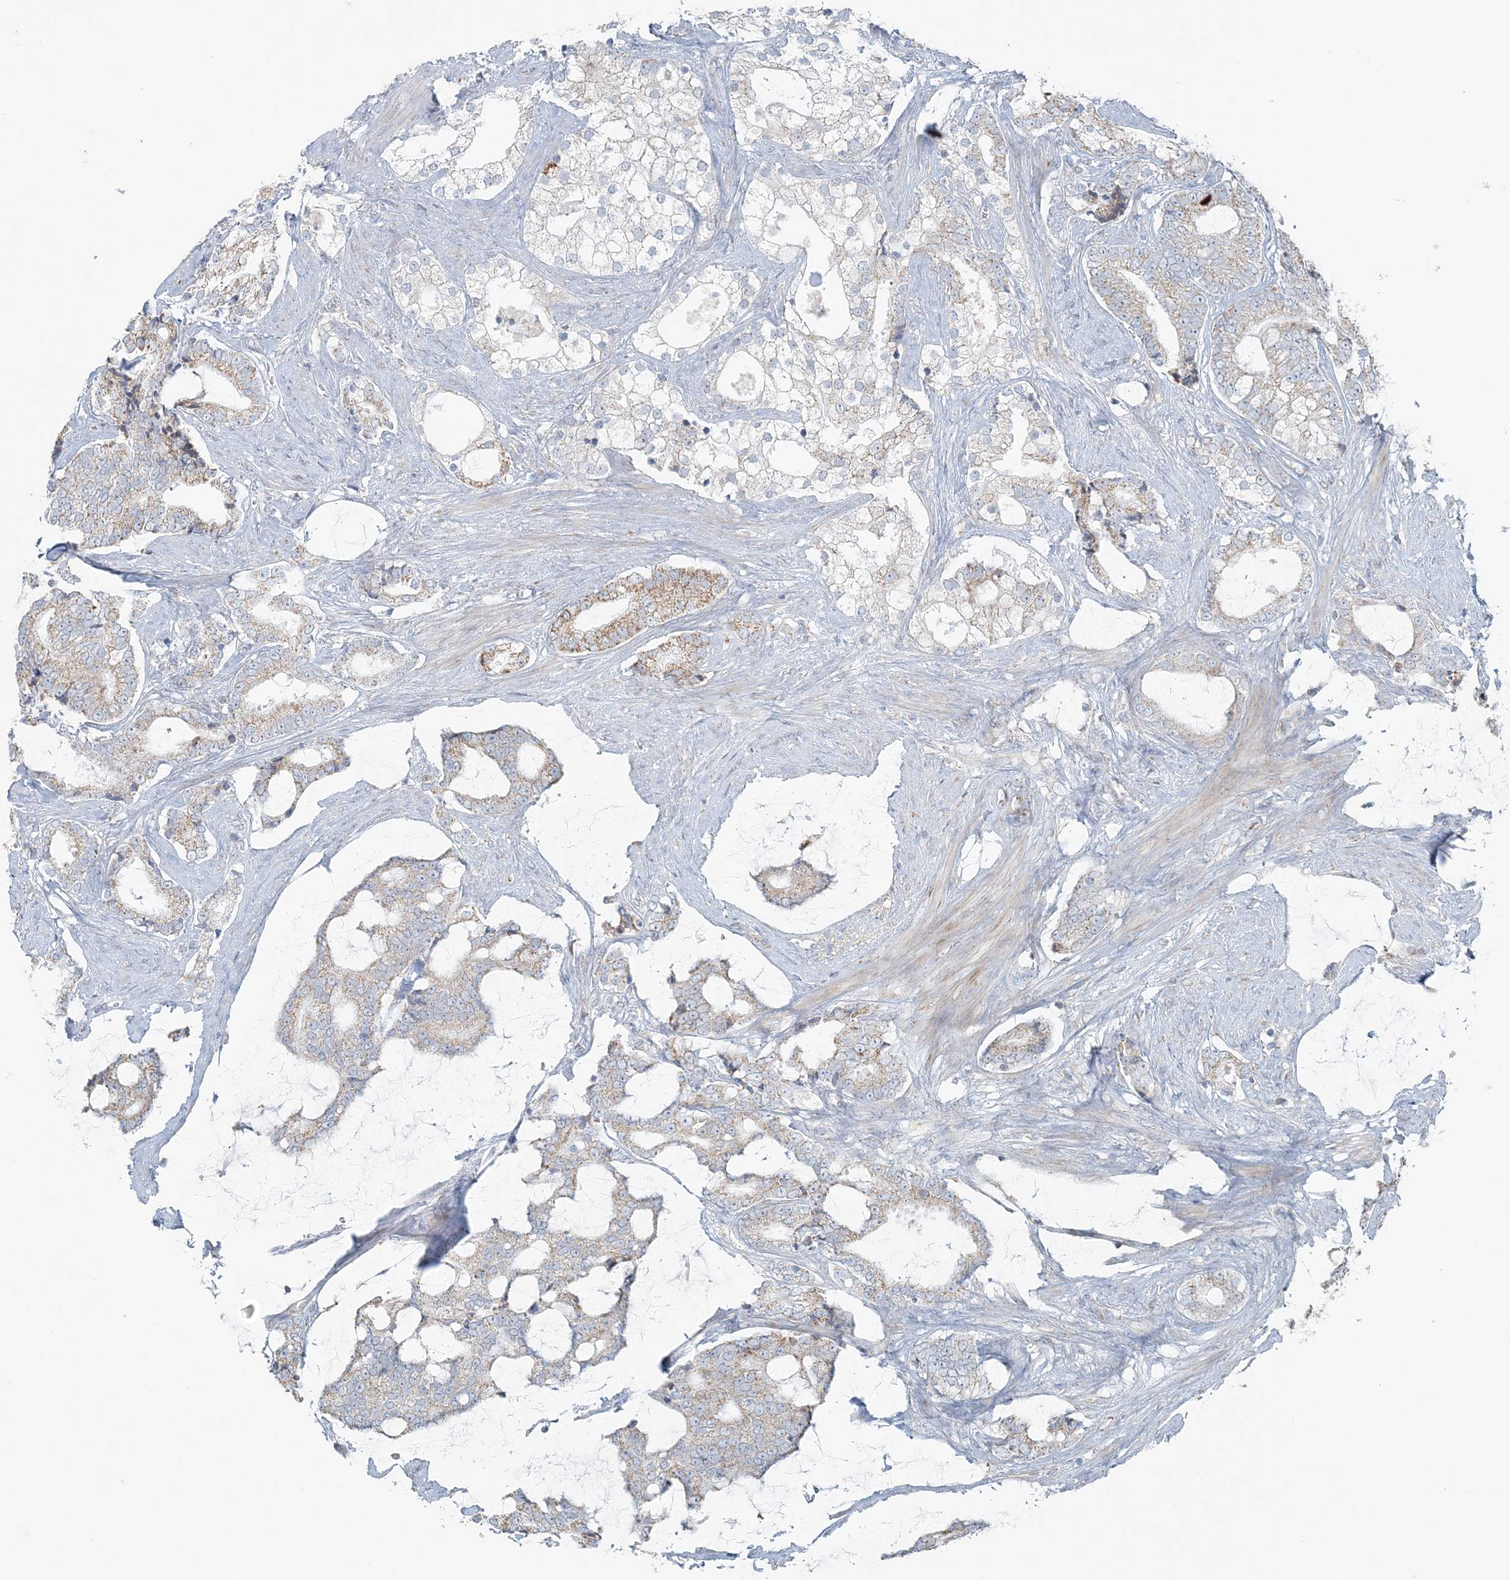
{"staining": {"intensity": "moderate", "quantity": "<25%", "location": "cytoplasmic/membranous"}, "tissue": "prostate cancer", "cell_type": "Tumor cells", "image_type": "cancer", "snomed": [{"axis": "morphology", "description": "Adenocarcinoma, Low grade"}, {"axis": "topography", "description": "Prostate"}], "caption": "Protein staining of prostate low-grade adenocarcinoma tissue demonstrates moderate cytoplasmic/membranous staining in approximately <25% of tumor cells.", "gene": "SLC22A16", "patient": {"sex": "male", "age": 58}}